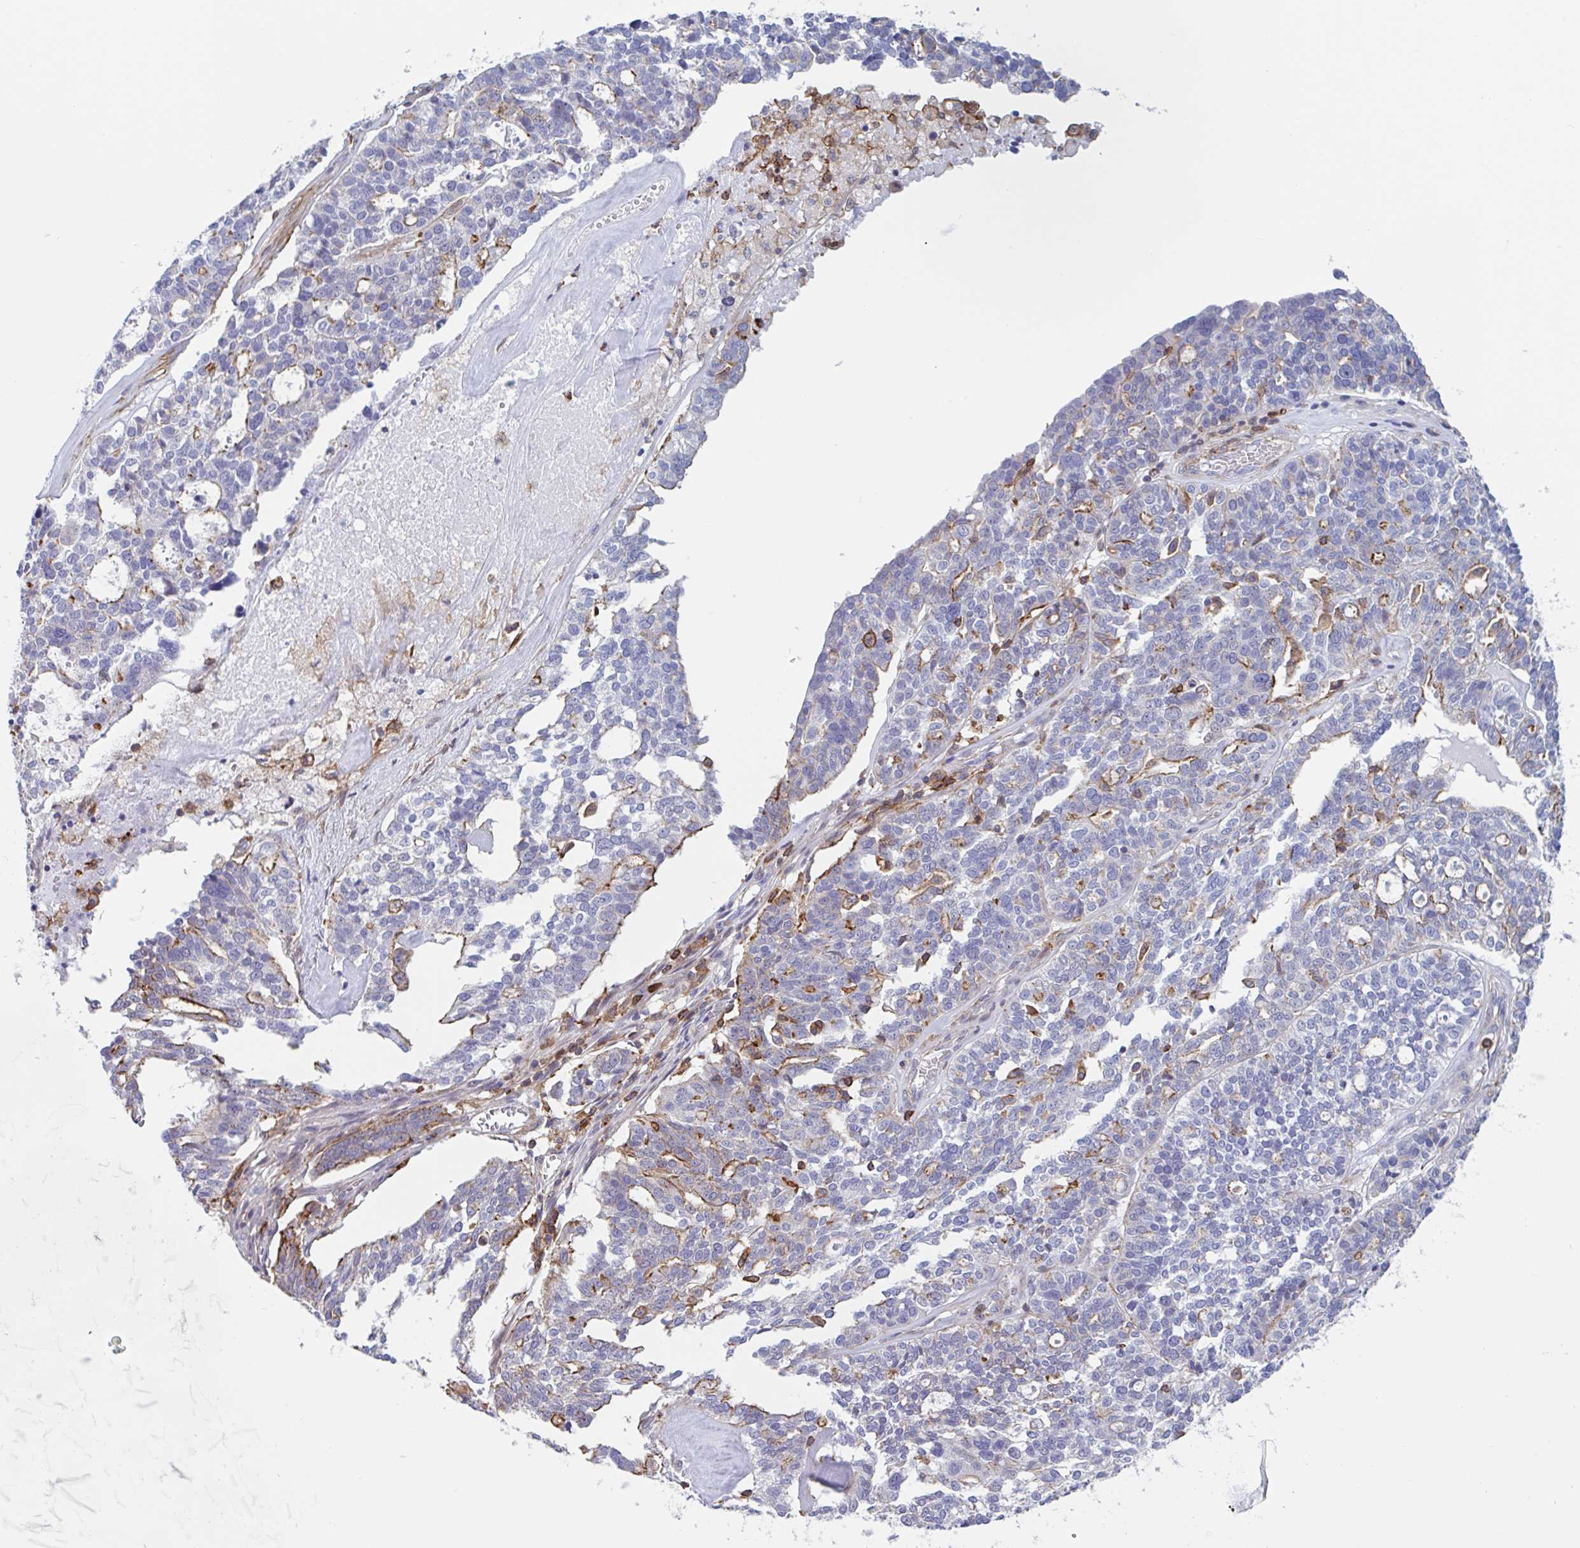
{"staining": {"intensity": "moderate", "quantity": "<25%", "location": "cytoplasmic/membranous"}, "tissue": "ovarian cancer", "cell_type": "Tumor cells", "image_type": "cancer", "snomed": [{"axis": "morphology", "description": "Cystadenocarcinoma, serous, NOS"}, {"axis": "topography", "description": "Ovary"}], "caption": "Human serous cystadenocarcinoma (ovarian) stained for a protein (brown) reveals moderate cytoplasmic/membranous positive expression in about <25% of tumor cells.", "gene": "EFHD1", "patient": {"sex": "female", "age": 59}}